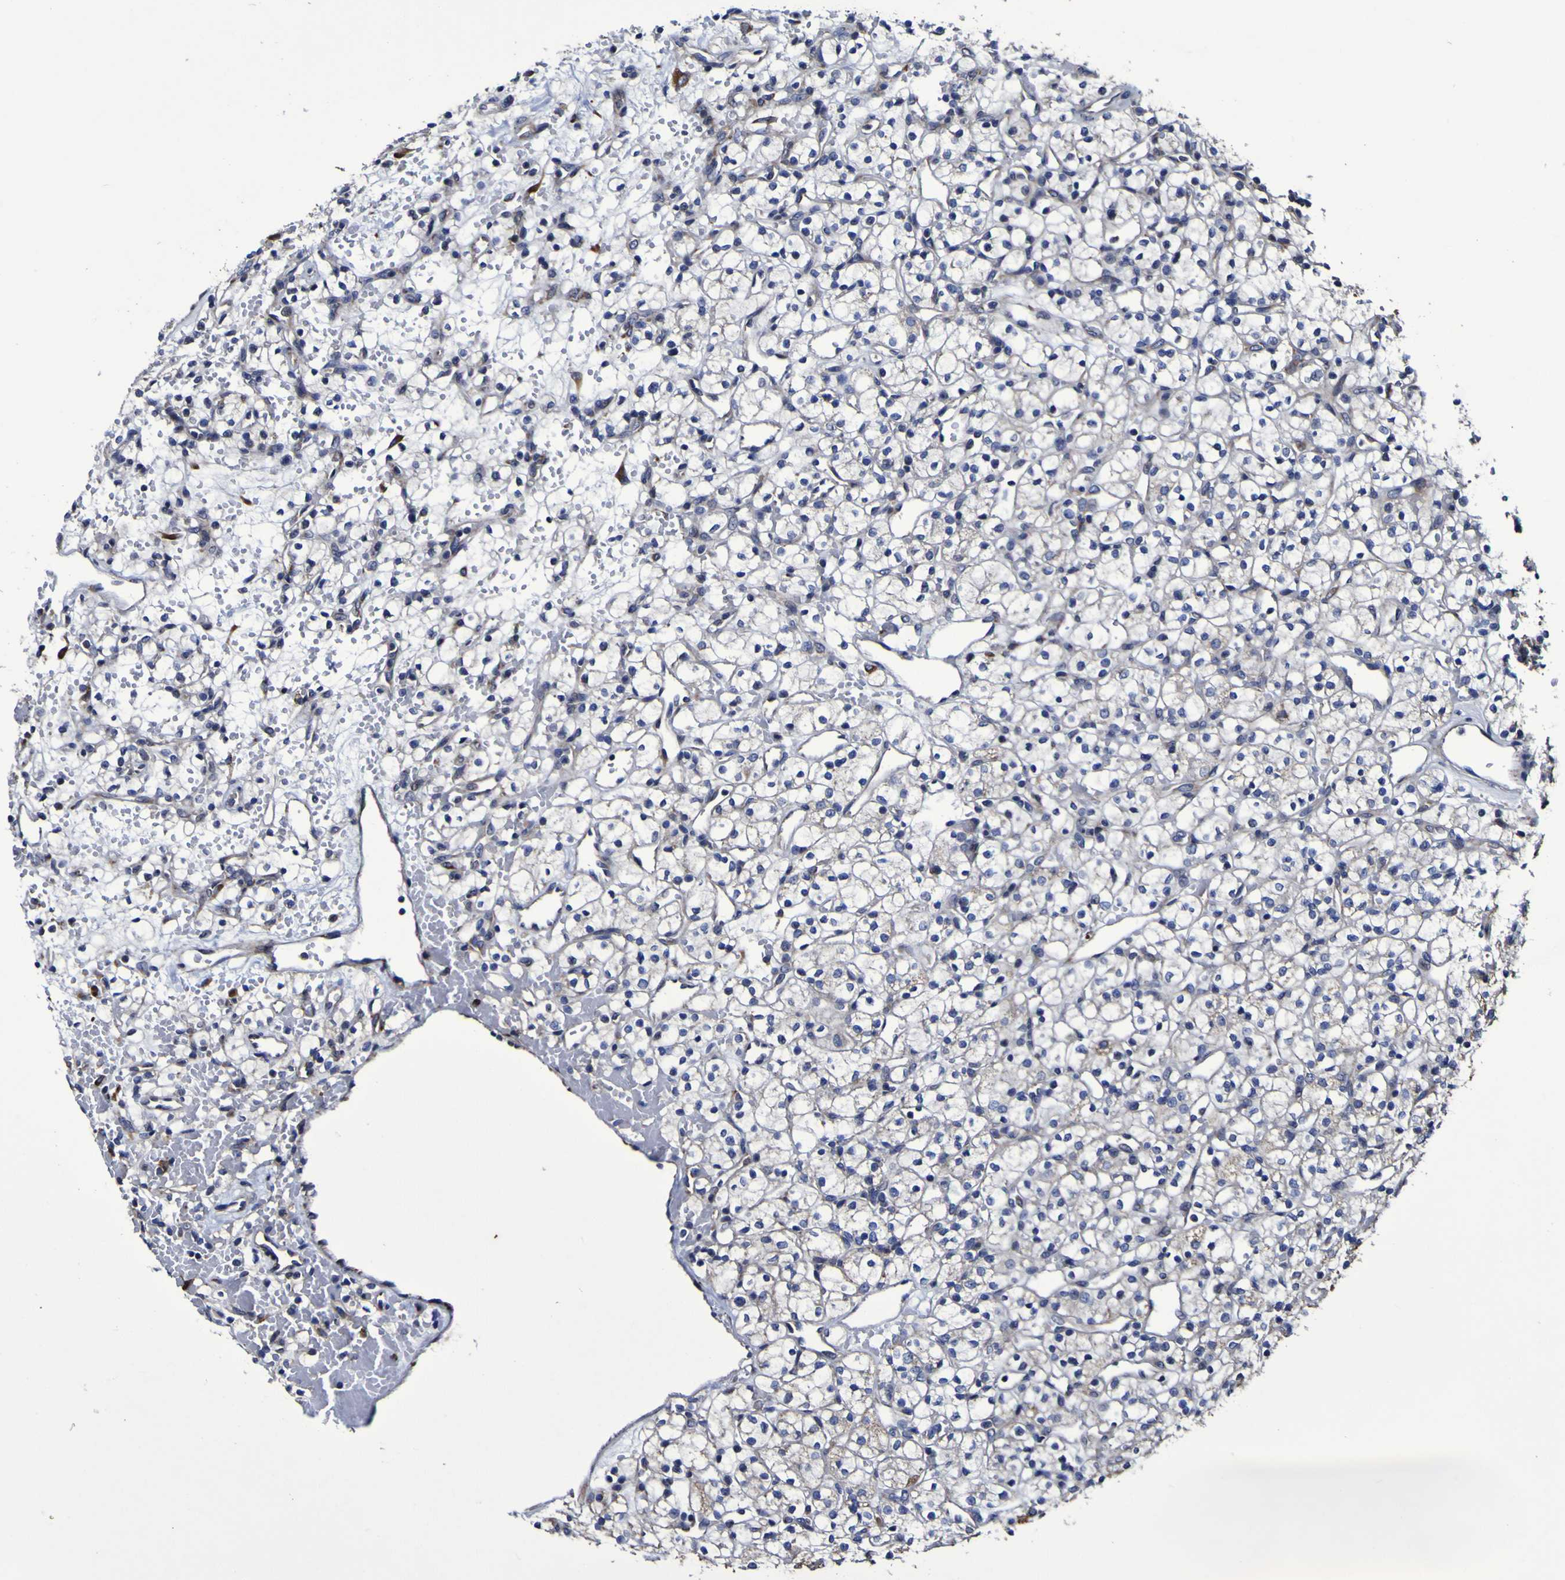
{"staining": {"intensity": "negative", "quantity": "none", "location": "none"}, "tissue": "renal cancer", "cell_type": "Tumor cells", "image_type": "cancer", "snomed": [{"axis": "morphology", "description": "Adenocarcinoma, NOS"}, {"axis": "topography", "description": "Kidney"}], "caption": "Immunohistochemistry photomicrograph of human renal cancer (adenocarcinoma) stained for a protein (brown), which demonstrates no expression in tumor cells.", "gene": "P3H1", "patient": {"sex": "female", "age": 60}}